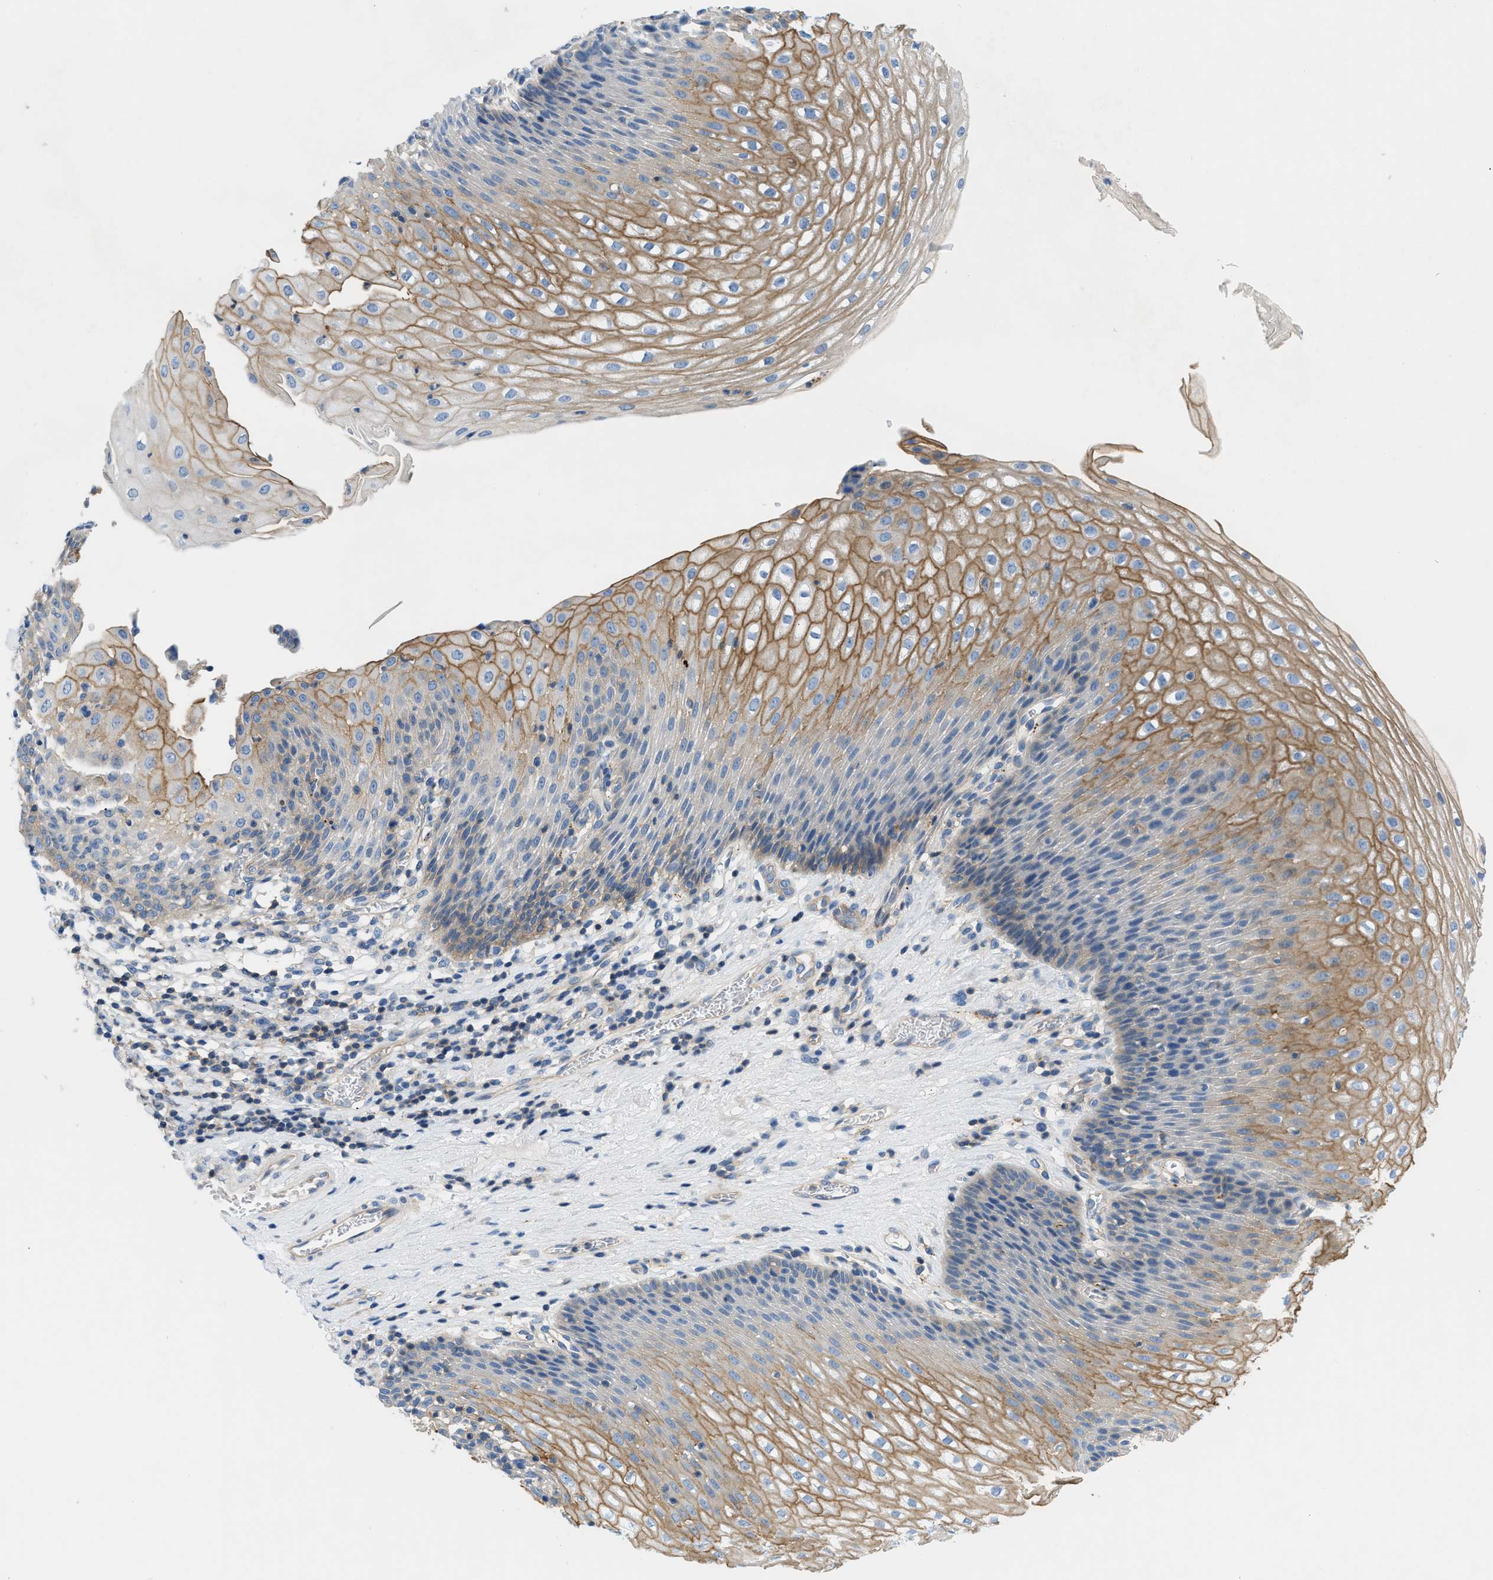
{"staining": {"intensity": "moderate", "quantity": ">75%", "location": "cytoplasmic/membranous"}, "tissue": "esophagus", "cell_type": "Squamous epithelial cells", "image_type": "normal", "snomed": [{"axis": "morphology", "description": "Normal tissue, NOS"}, {"axis": "topography", "description": "Esophagus"}], "caption": "Squamous epithelial cells show moderate cytoplasmic/membranous positivity in about >75% of cells in benign esophagus.", "gene": "ORAI1", "patient": {"sex": "male", "age": 48}}